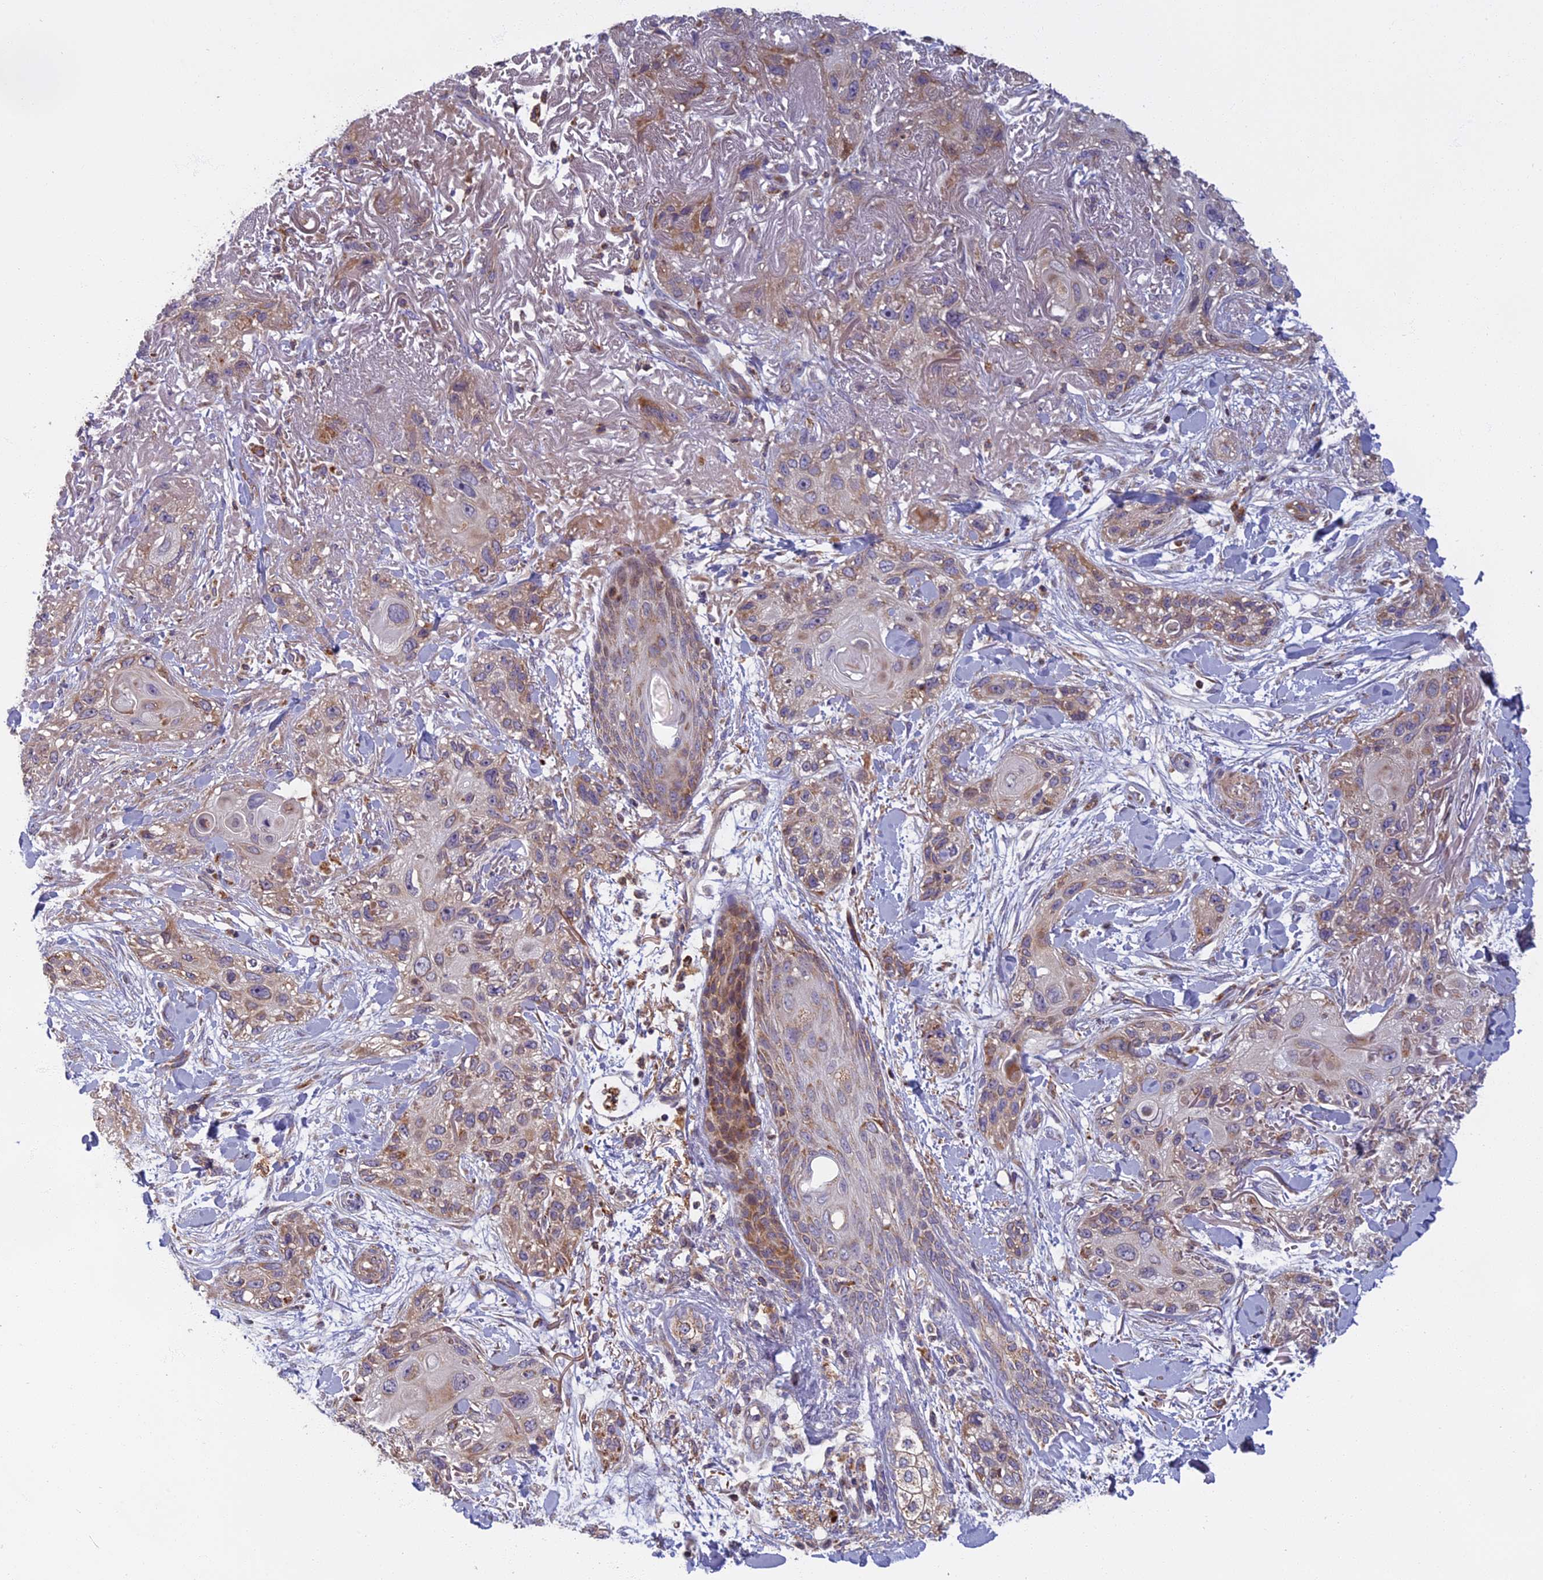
{"staining": {"intensity": "weak", "quantity": "25%-75%", "location": "cytoplasmic/membranous"}, "tissue": "skin cancer", "cell_type": "Tumor cells", "image_type": "cancer", "snomed": [{"axis": "morphology", "description": "Normal tissue, NOS"}, {"axis": "morphology", "description": "Squamous cell carcinoma, NOS"}, {"axis": "topography", "description": "Skin"}], "caption": "Tumor cells demonstrate low levels of weak cytoplasmic/membranous staining in approximately 25%-75% of cells in skin squamous cell carcinoma.", "gene": "EDAR", "patient": {"sex": "male", "age": 72}}